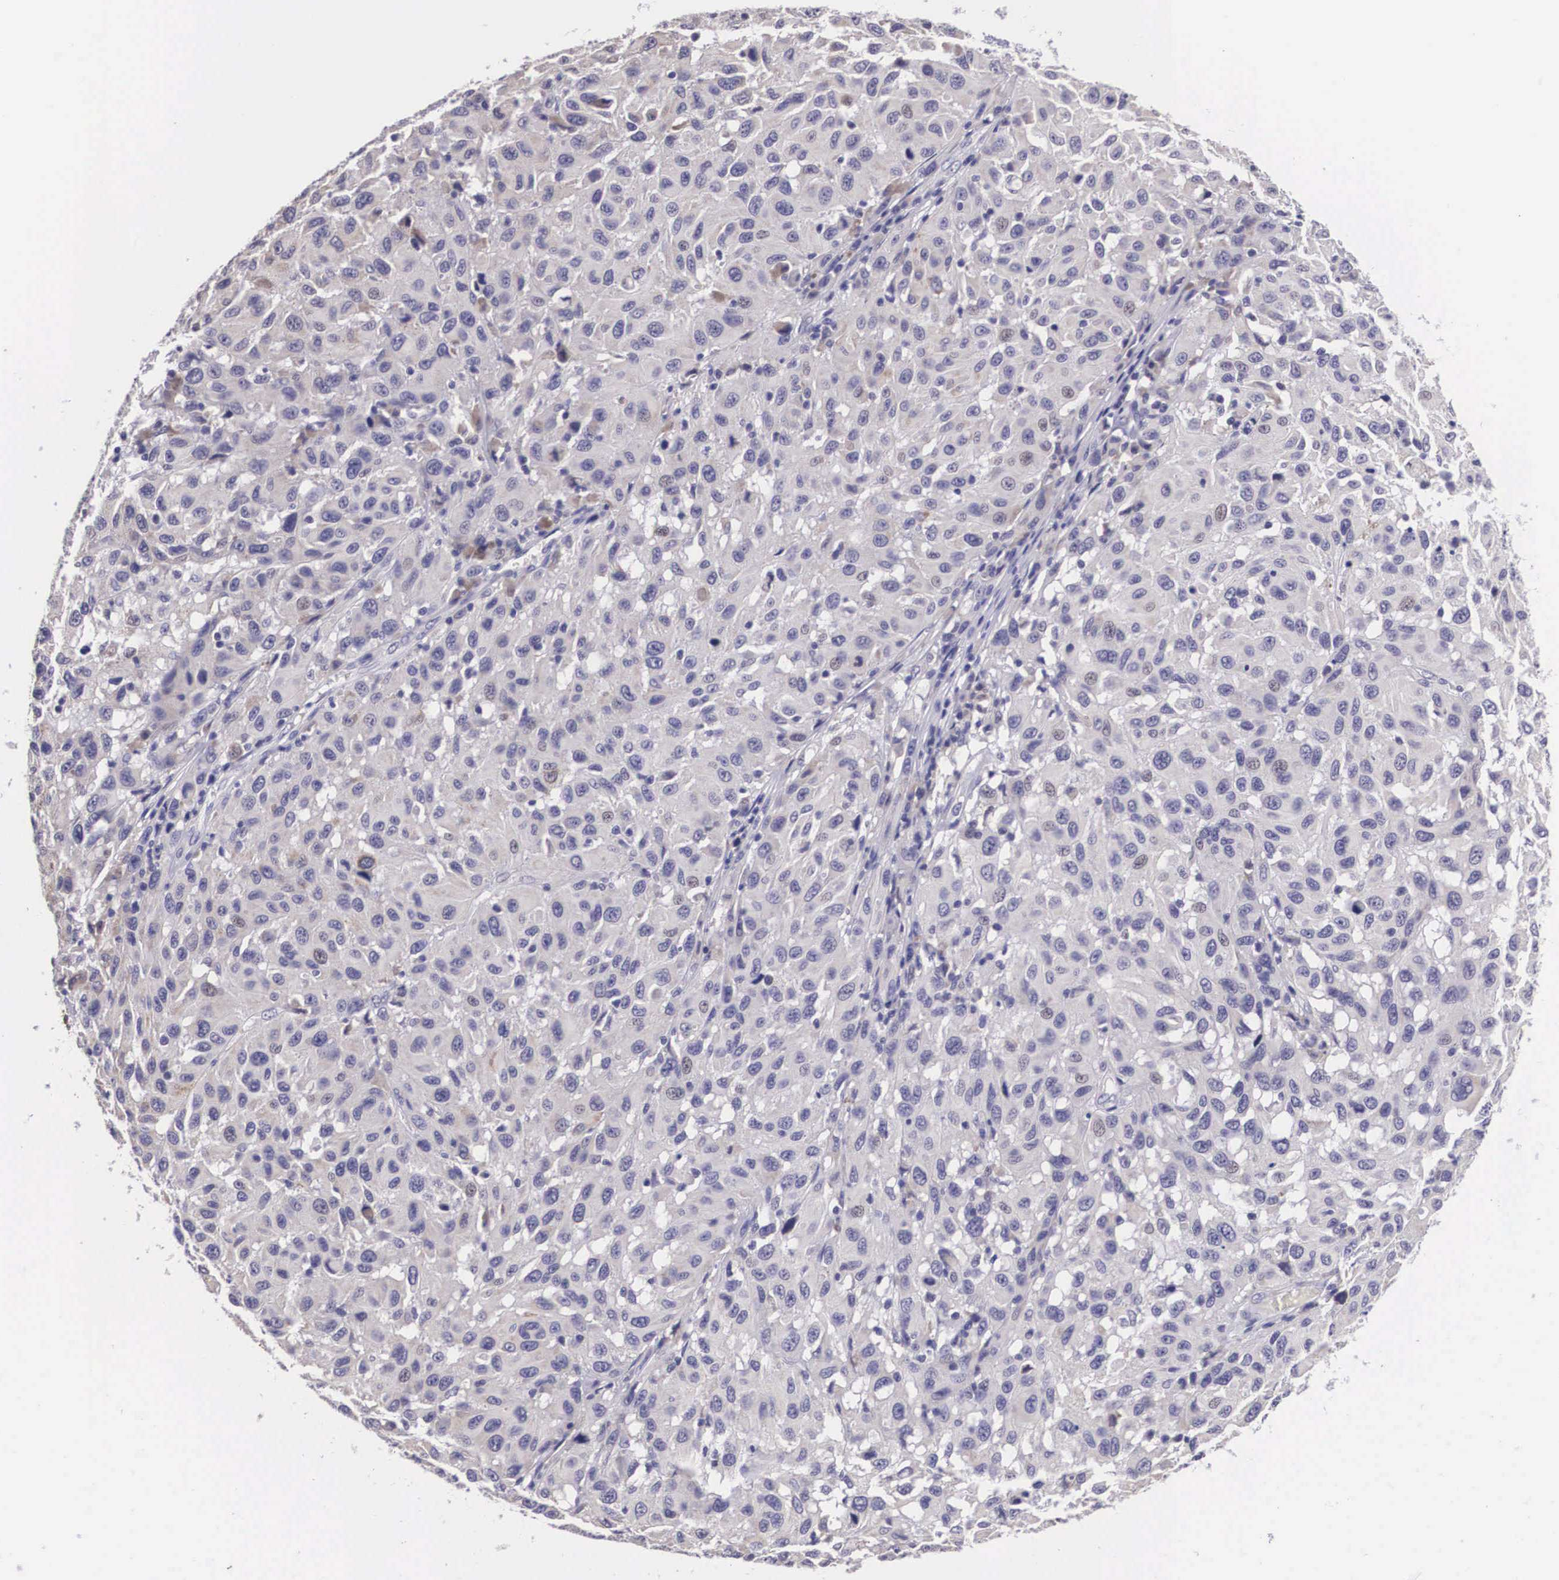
{"staining": {"intensity": "negative", "quantity": "none", "location": "none"}, "tissue": "melanoma", "cell_type": "Tumor cells", "image_type": "cancer", "snomed": [{"axis": "morphology", "description": "Malignant melanoma, NOS"}, {"axis": "topography", "description": "Skin"}], "caption": "A high-resolution image shows IHC staining of melanoma, which displays no significant positivity in tumor cells. Nuclei are stained in blue.", "gene": "ARG2", "patient": {"sex": "female", "age": 77}}